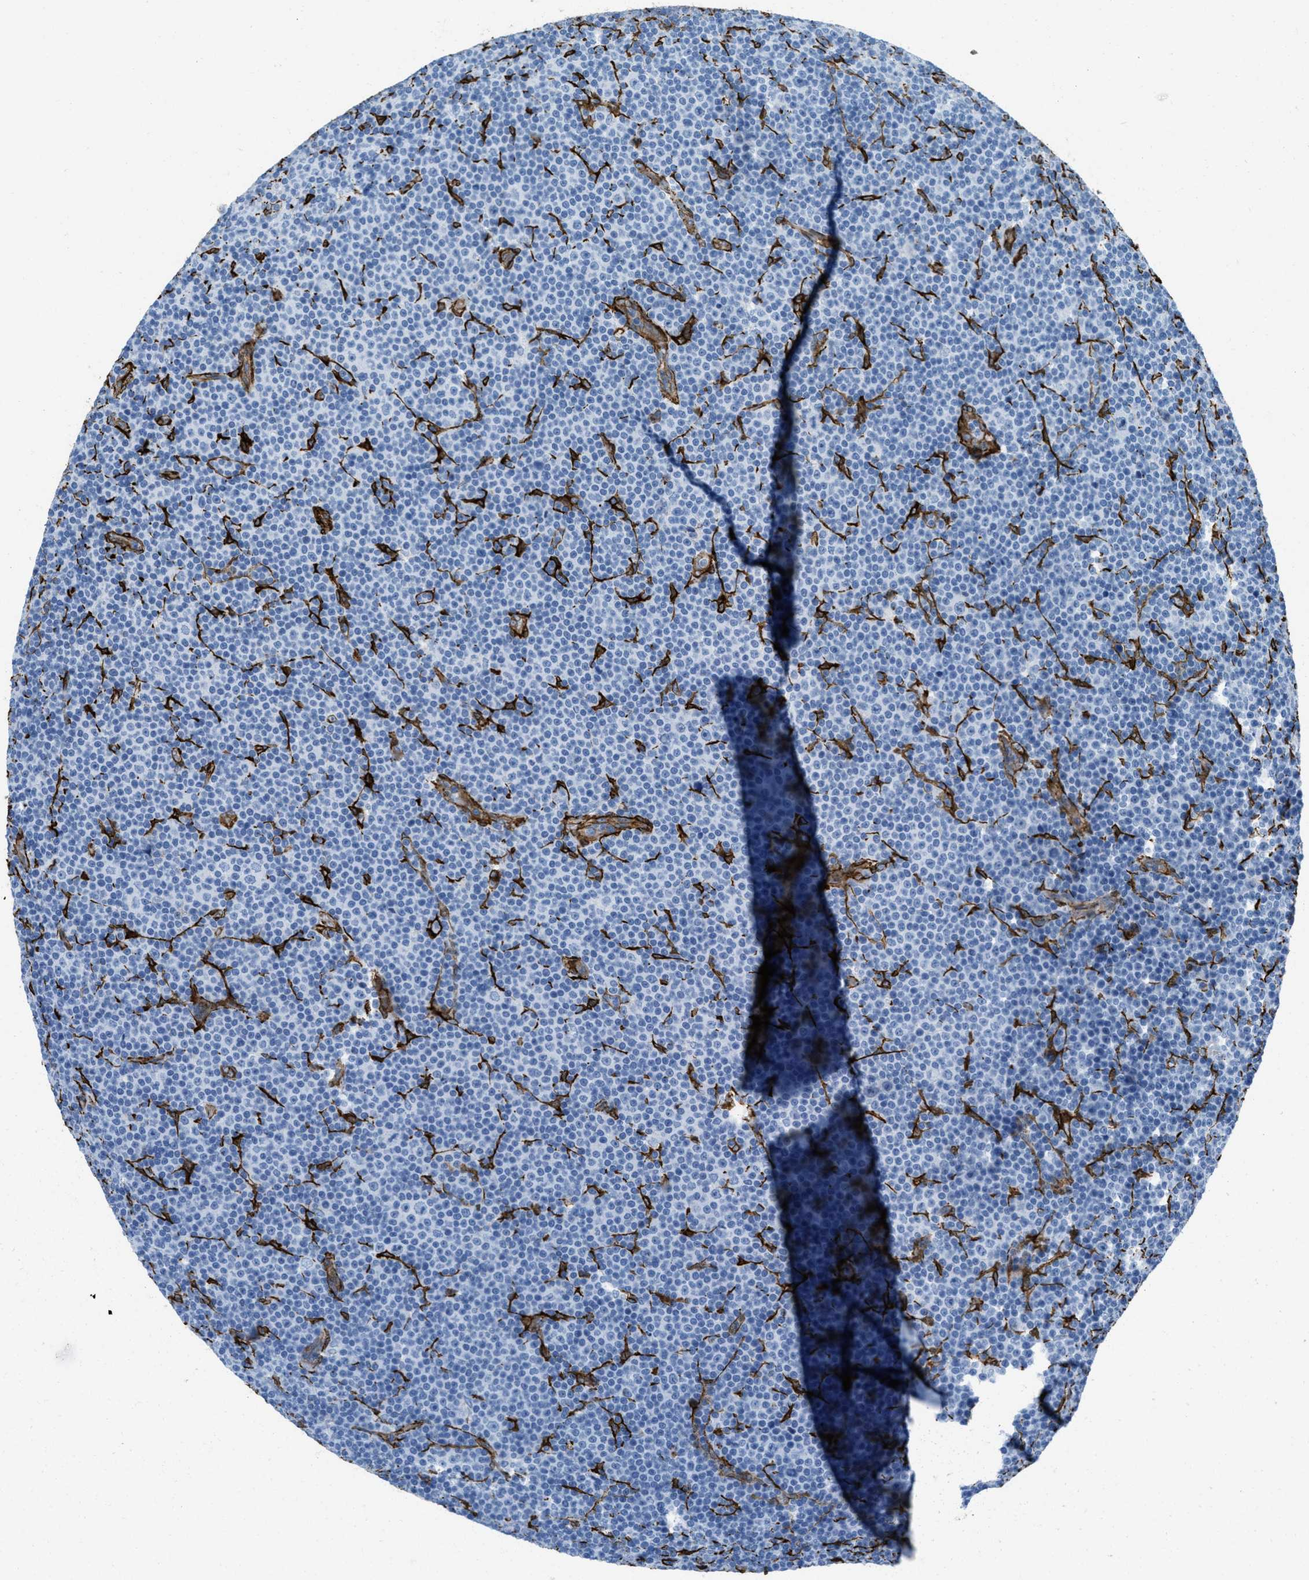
{"staining": {"intensity": "negative", "quantity": "none", "location": "none"}, "tissue": "lymphoma", "cell_type": "Tumor cells", "image_type": "cancer", "snomed": [{"axis": "morphology", "description": "Malignant lymphoma, non-Hodgkin's type, Low grade"}, {"axis": "topography", "description": "Lymph node"}], "caption": "The IHC image has no significant staining in tumor cells of malignant lymphoma, non-Hodgkin's type (low-grade) tissue.", "gene": "CALD1", "patient": {"sex": "female", "age": 67}}